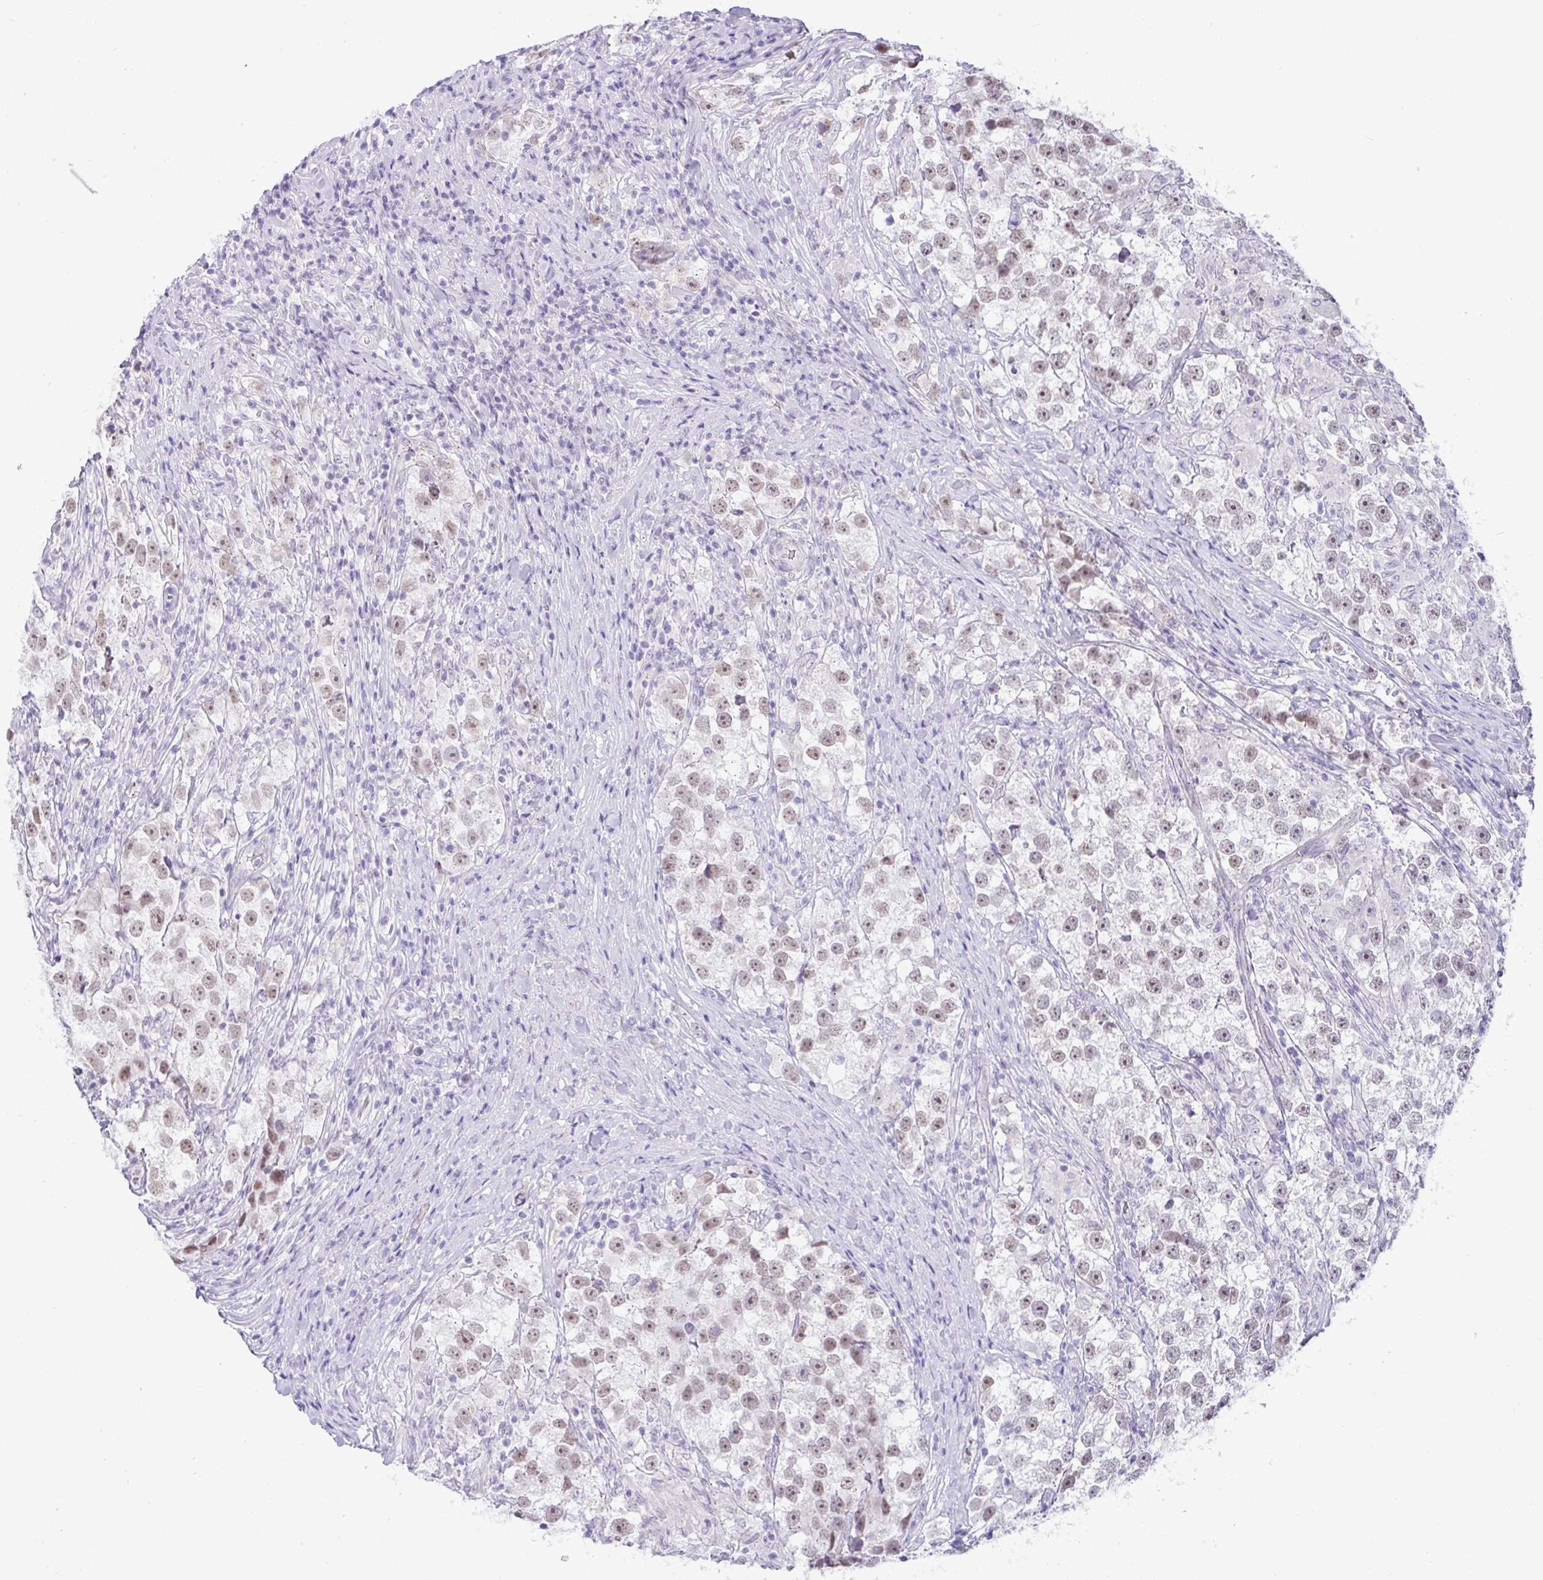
{"staining": {"intensity": "moderate", "quantity": ">75%", "location": "nuclear"}, "tissue": "testis cancer", "cell_type": "Tumor cells", "image_type": "cancer", "snomed": [{"axis": "morphology", "description": "Seminoma, NOS"}, {"axis": "topography", "description": "Testis"}], "caption": "Testis cancer (seminoma) stained with DAB (3,3'-diaminobenzidine) immunohistochemistry reveals medium levels of moderate nuclear positivity in approximately >75% of tumor cells.", "gene": "FAM177A1", "patient": {"sex": "male", "age": 46}}